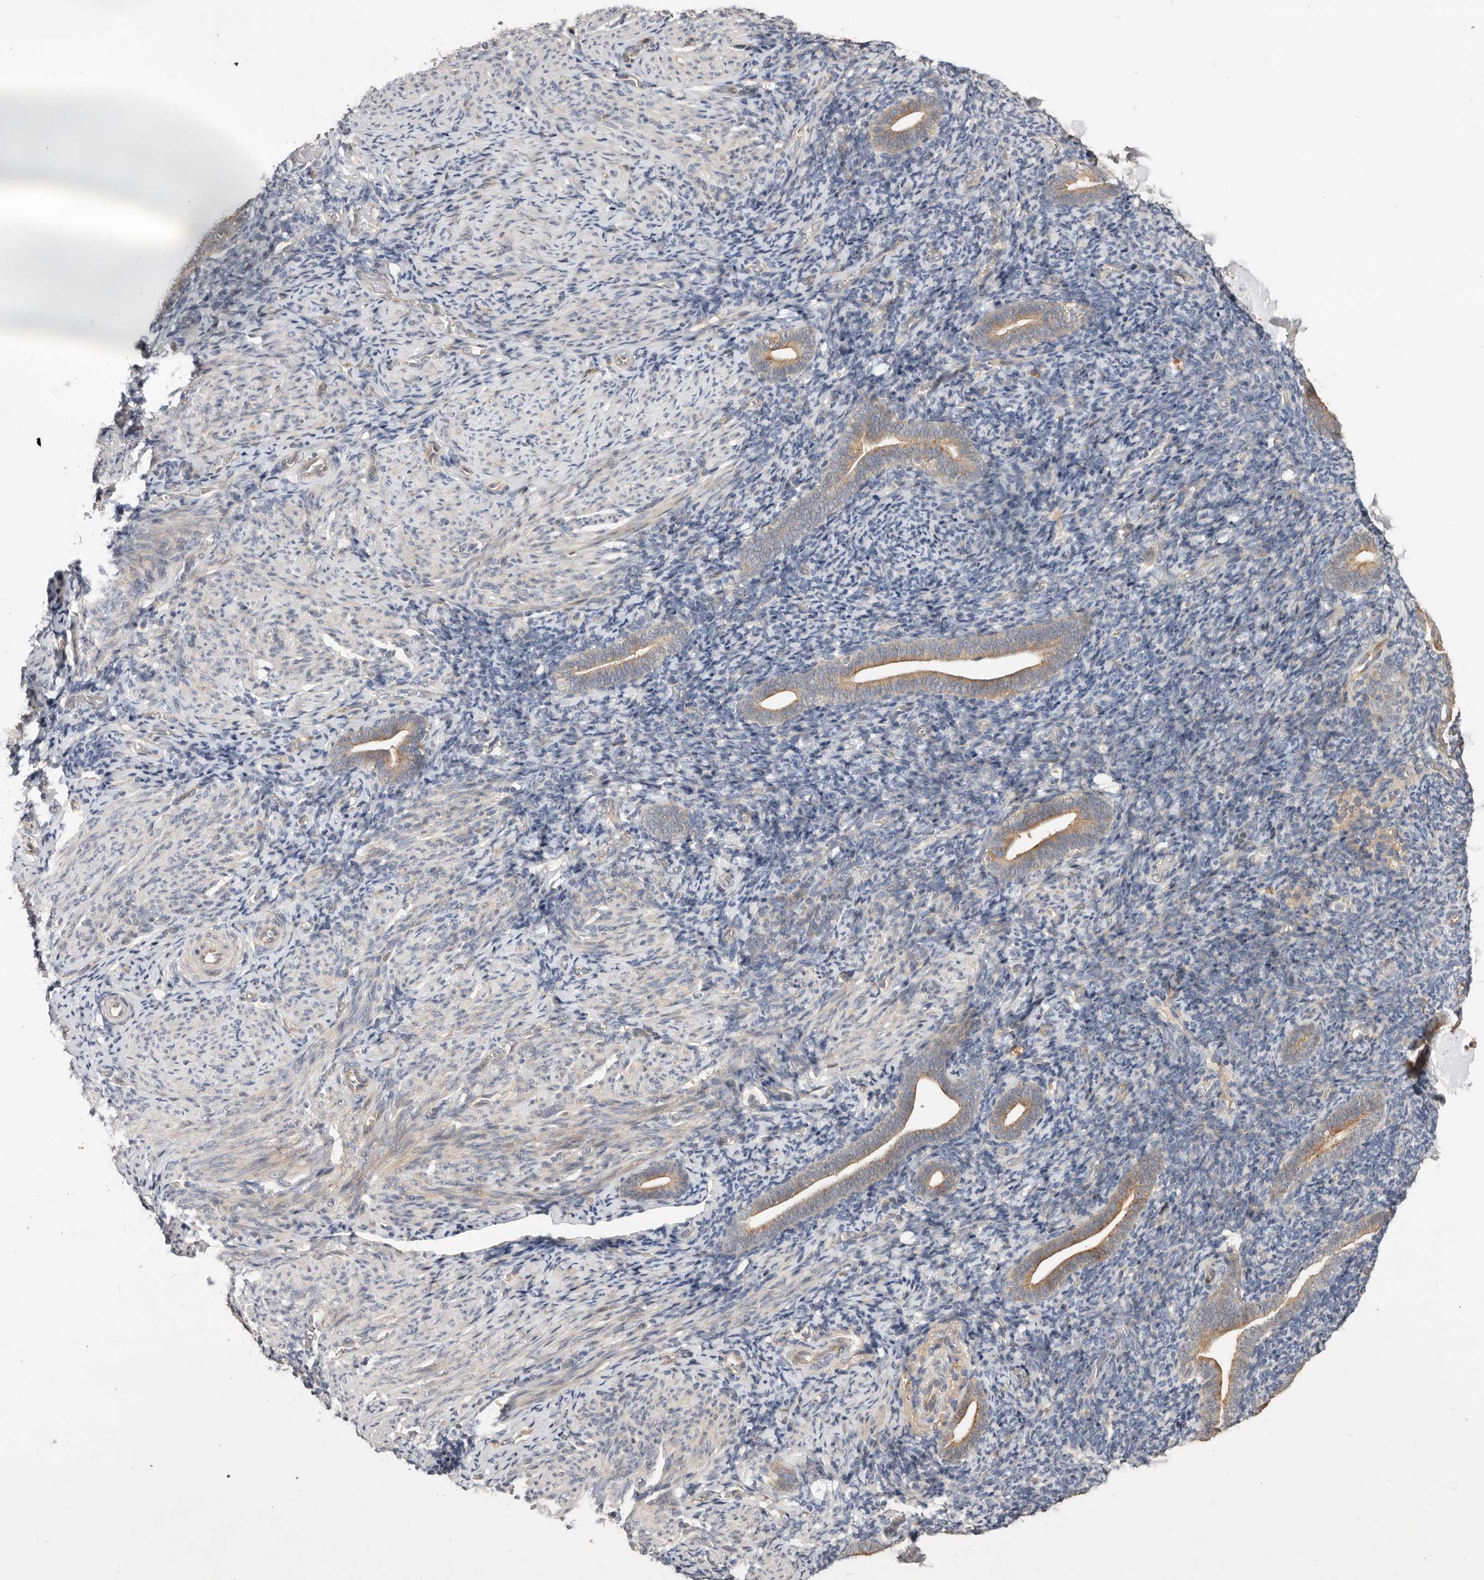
{"staining": {"intensity": "negative", "quantity": "none", "location": "none"}, "tissue": "endometrium", "cell_type": "Cells in endometrial stroma", "image_type": "normal", "snomed": [{"axis": "morphology", "description": "Normal tissue, NOS"}, {"axis": "topography", "description": "Endometrium"}], "caption": "This is a image of immunohistochemistry (IHC) staining of benign endometrium, which shows no staining in cells in endometrial stroma.", "gene": "DOP1A", "patient": {"sex": "female", "age": 51}}